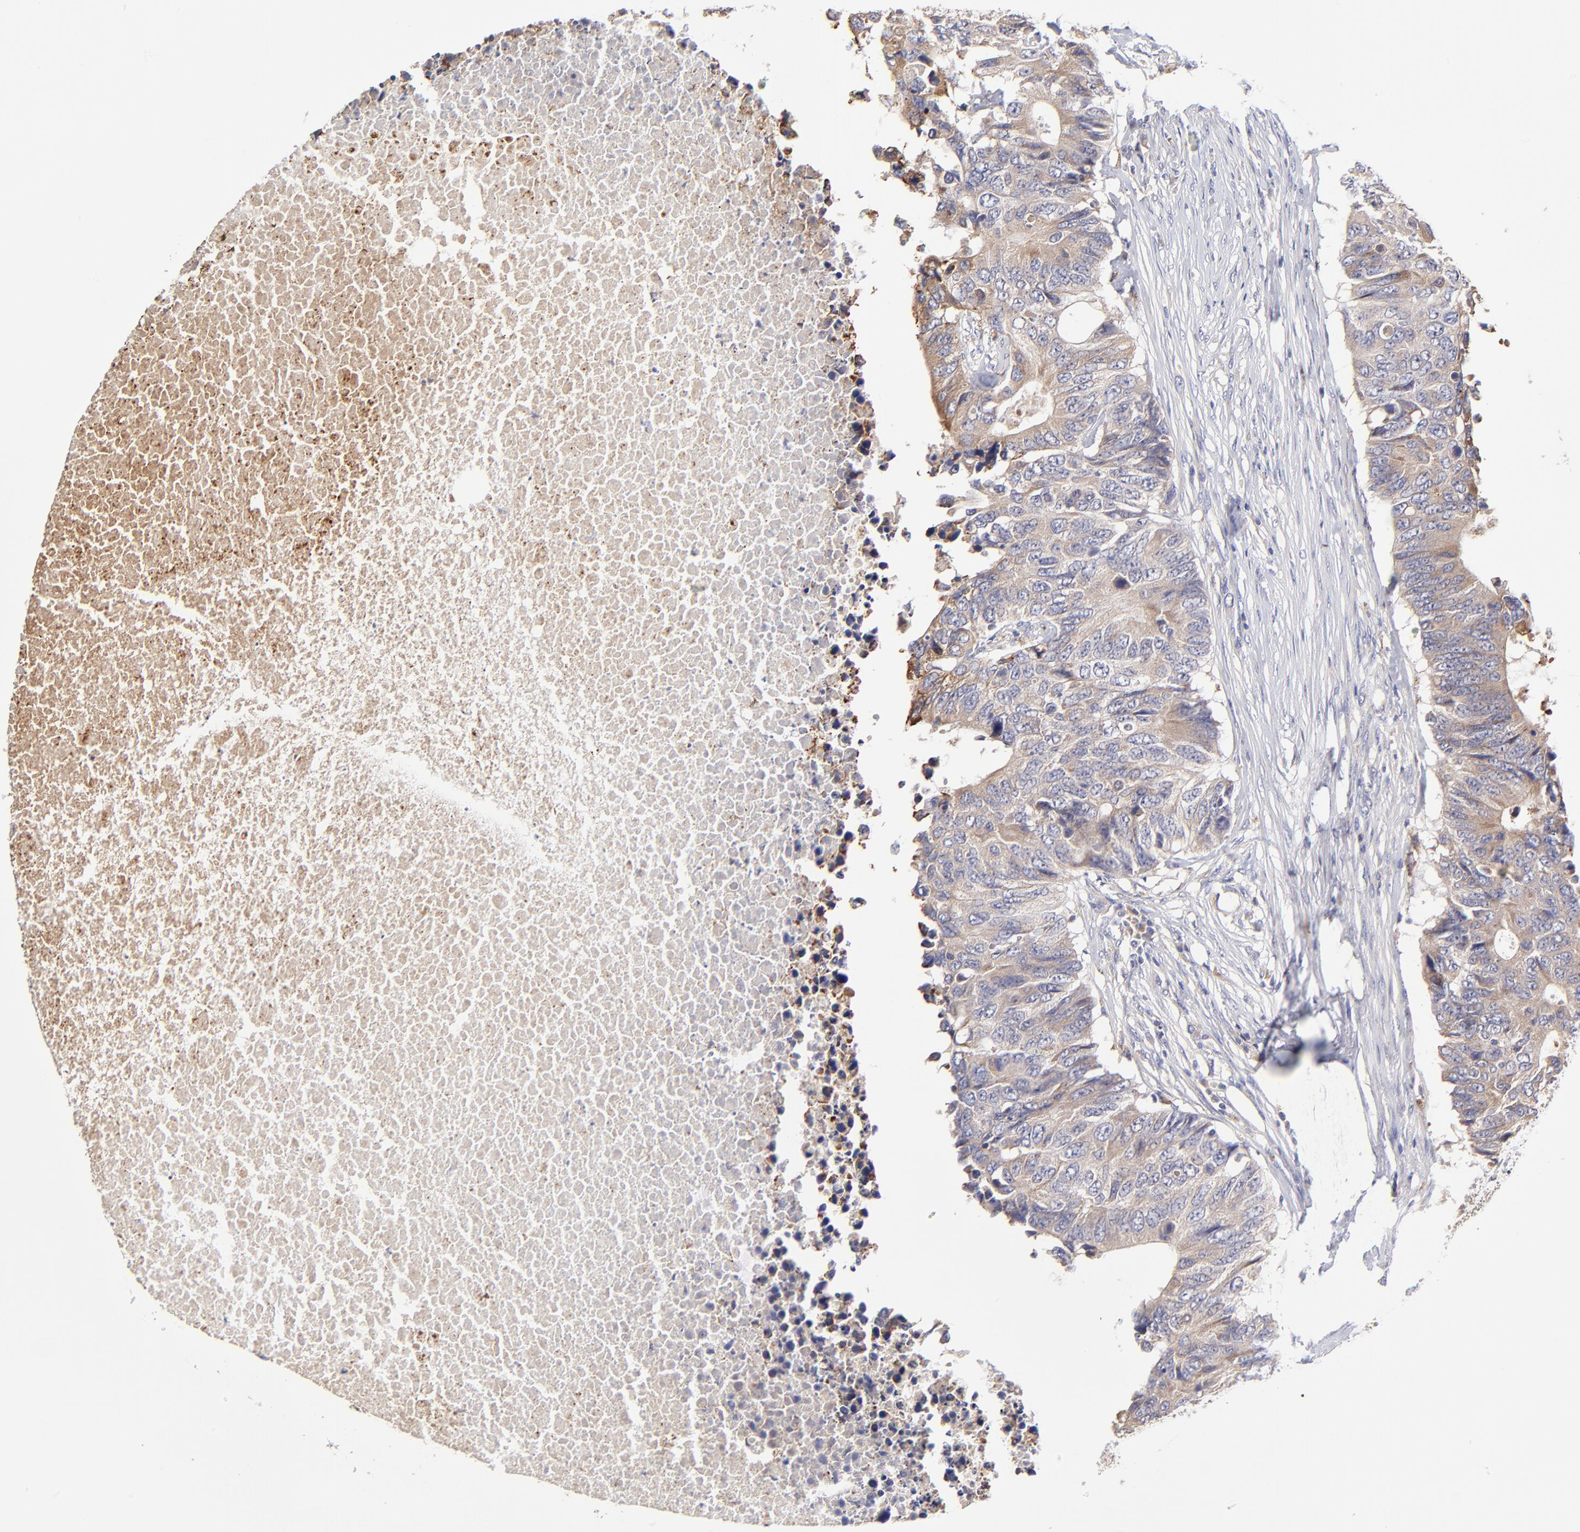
{"staining": {"intensity": "weak", "quantity": ">75%", "location": "cytoplasmic/membranous"}, "tissue": "colorectal cancer", "cell_type": "Tumor cells", "image_type": "cancer", "snomed": [{"axis": "morphology", "description": "Adenocarcinoma, NOS"}, {"axis": "topography", "description": "Colon"}], "caption": "Protein expression analysis of human colorectal cancer (adenocarcinoma) reveals weak cytoplasmic/membranous positivity in approximately >75% of tumor cells.", "gene": "GCSAM", "patient": {"sex": "male", "age": 71}}